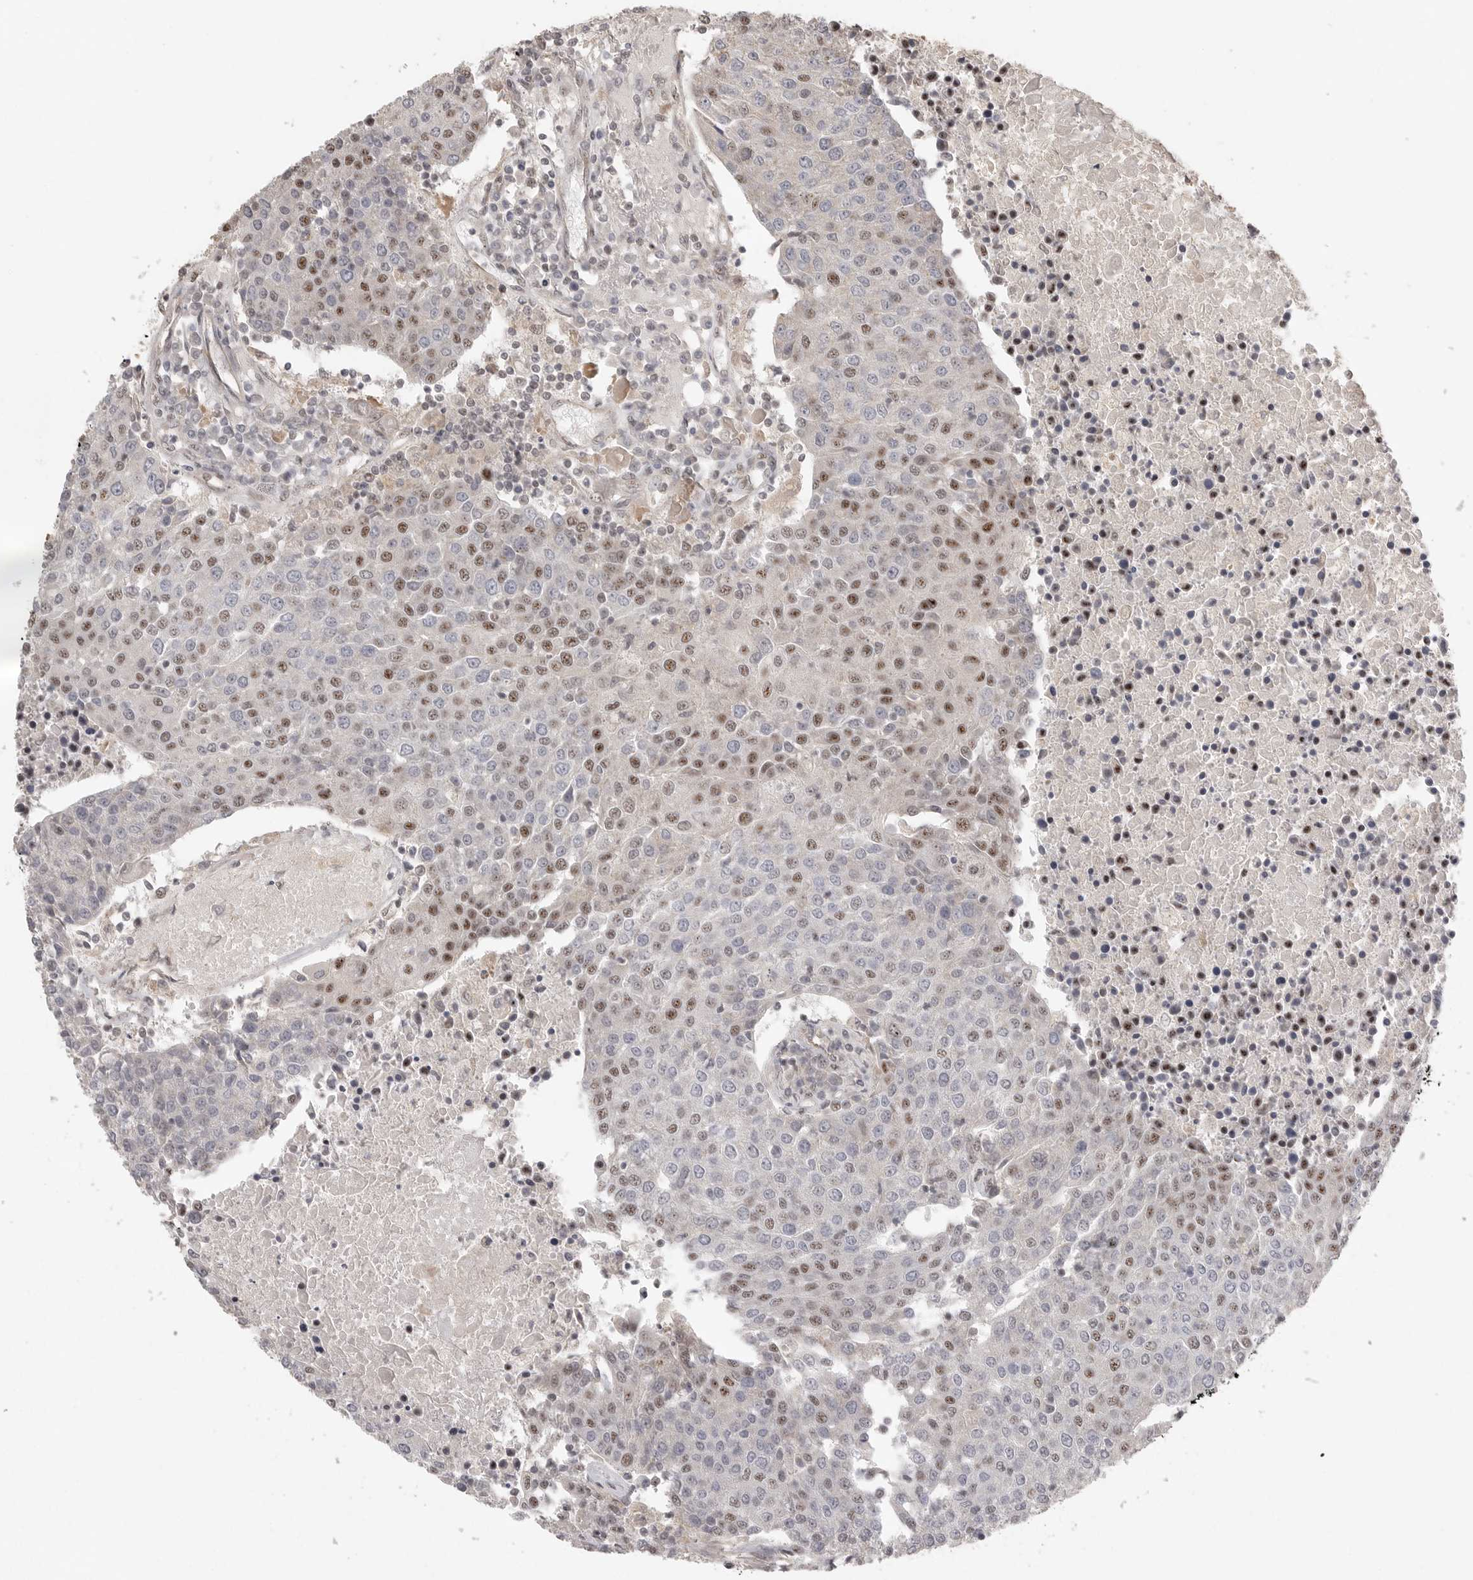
{"staining": {"intensity": "moderate", "quantity": "25%-75%", "location": "nuclear"}, "tissue": "urothelial cancer", "cell_type": "Tumor cells", "image_type": "cancer", "snomed": [{"axis": "morphology", "description": "Urothelial carcinoma, High grade"}, {"axis": "topography", "description": "Urinary bladder"}], "caption": "Urothelial carcinoma (high-grade) tissue exhibits moderate nuclear positivity in approximately 25%-75% of tumor cells", "gene": "POMP", "patient": {"sex": "female", "age": 85}}